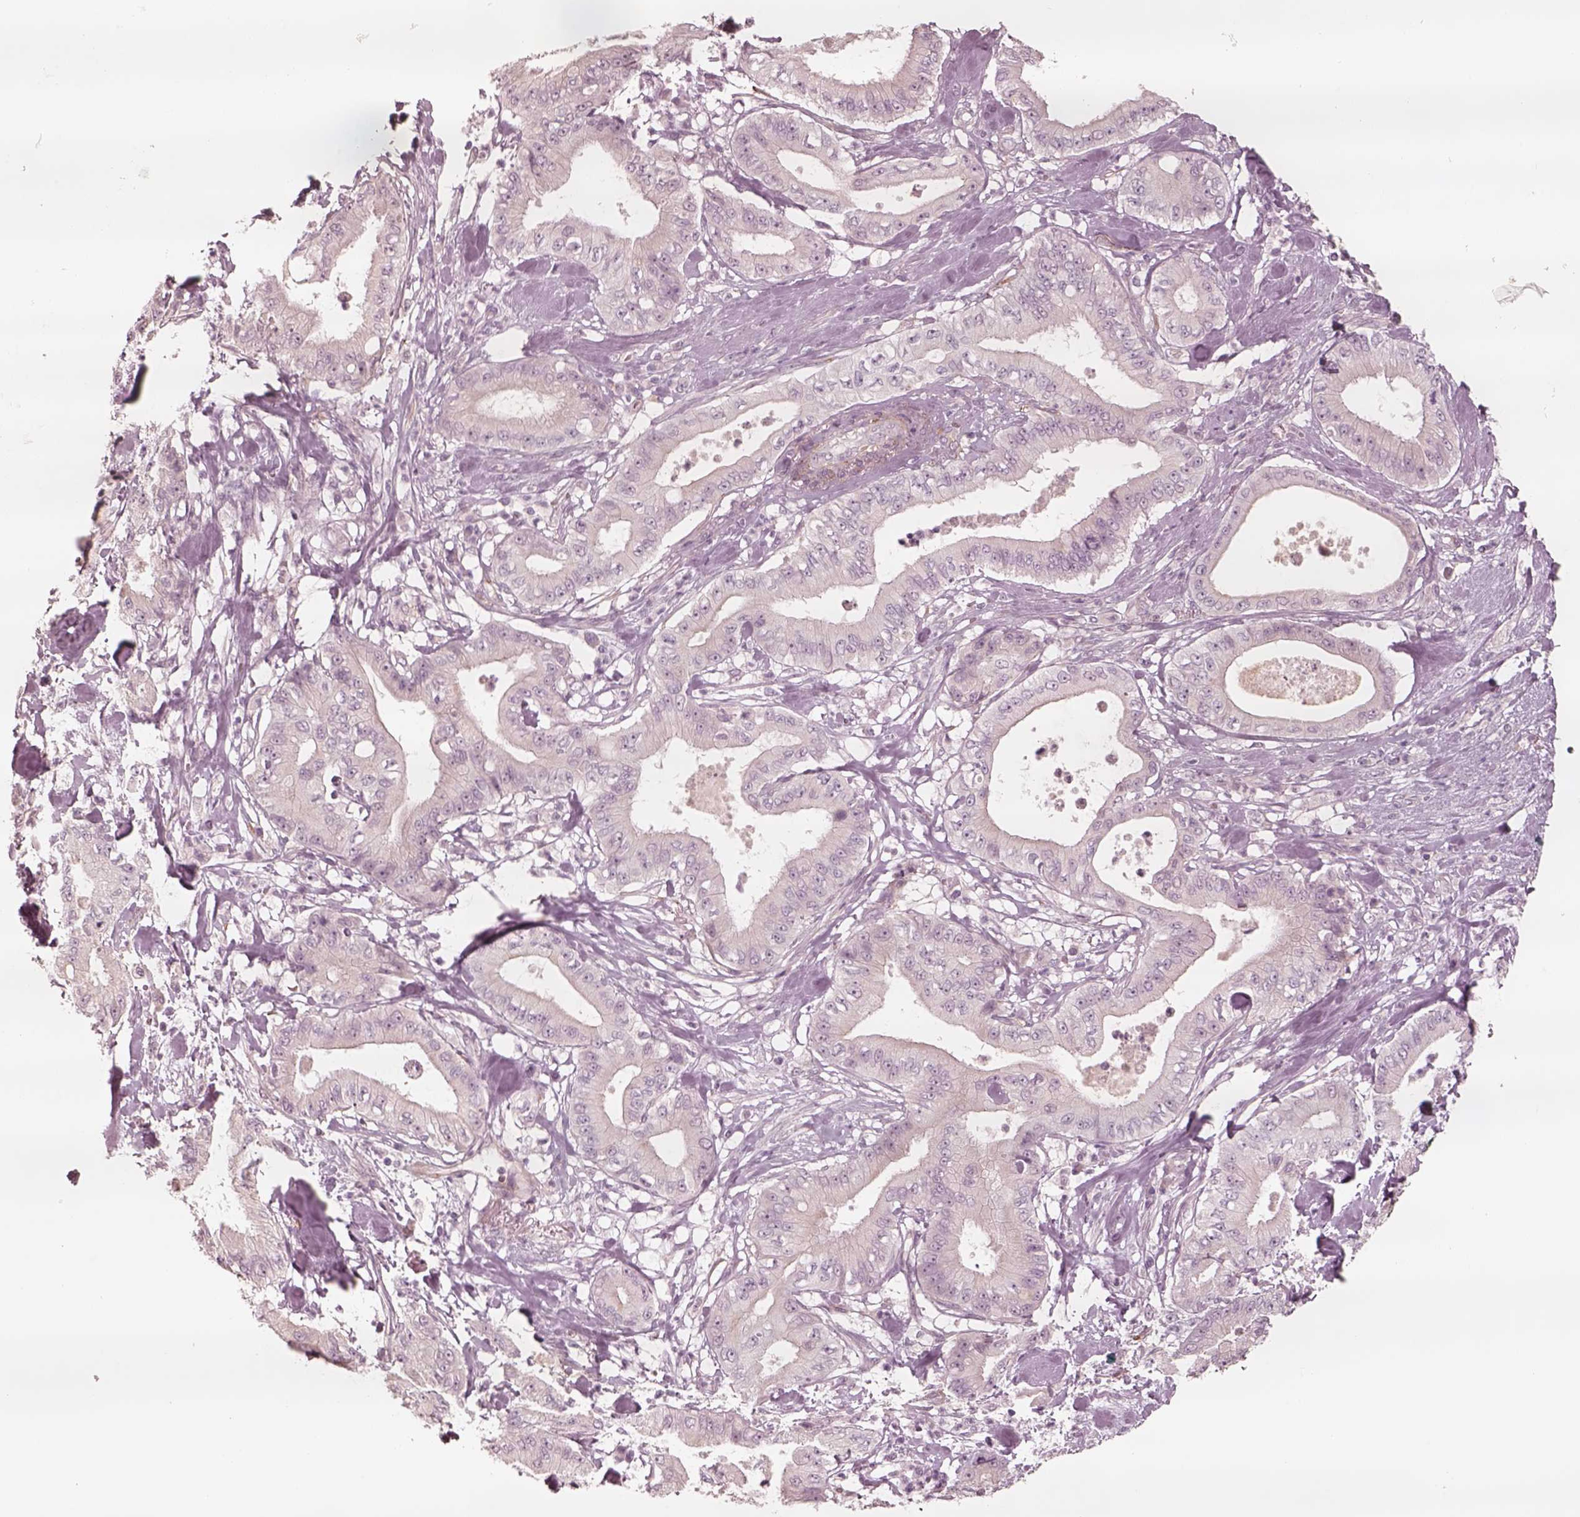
{"staining": {"intensity": "negative", "quantity": "none", "location": "none"}, "tissue": "pancreatic cancer", "cell_type": "Tumor cells", "image_type": "cancer", "snomed": [{"axis": "morphology", "description": "Adenocarcinoma, NOS"}, {"axis": "topography", "description": "Pancreas"}], "caption": "An immunohistochemistry micrograph of pancreatic cancer (adenocarcinoma) is shown. There is no staining in tumor cells of pancreatic cancer (adenocarcinoma).", "gene": "DNAAF9", "patient": {"sex": "male", "age": 71}}